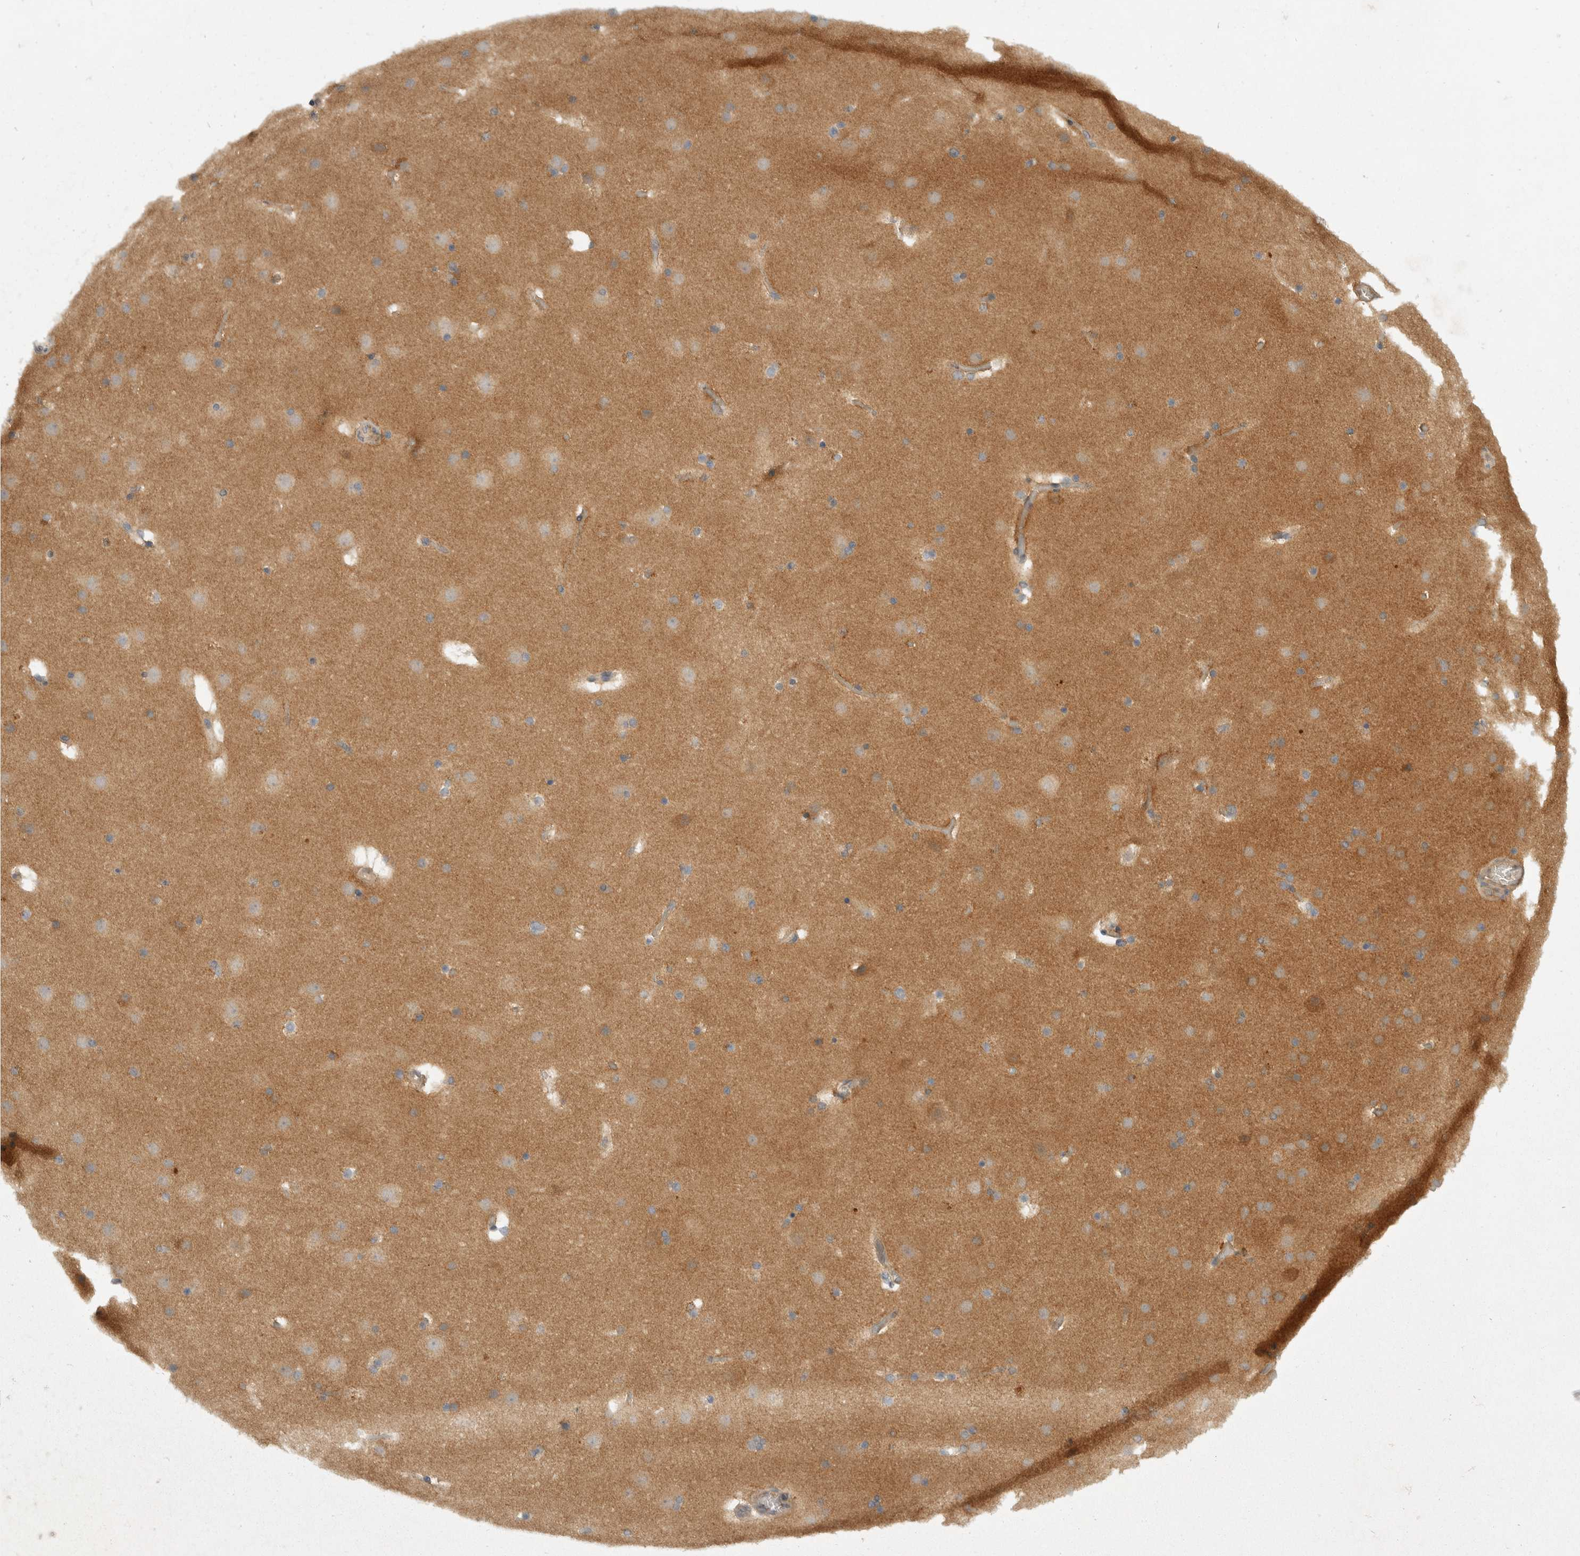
{"staining": {"intensity": "negative", "quantity": "none", "location": "none"}, "tissue": "cerebral cortex", "cell_type": "Endothelial cells", "image_type": "normal", "snomed": [{"axis": "morphology", "description": "Normal tissue, NOS"}, {"axis": "topography", "description": "Cerebral cortex"}], "caption": "This is an immunohistochemistry image of unremarkable cerebral cortex. There is no staining in endothelial cells.", "gene": "TOM1L2", "patient": {"sex": "male", "age": 57}}